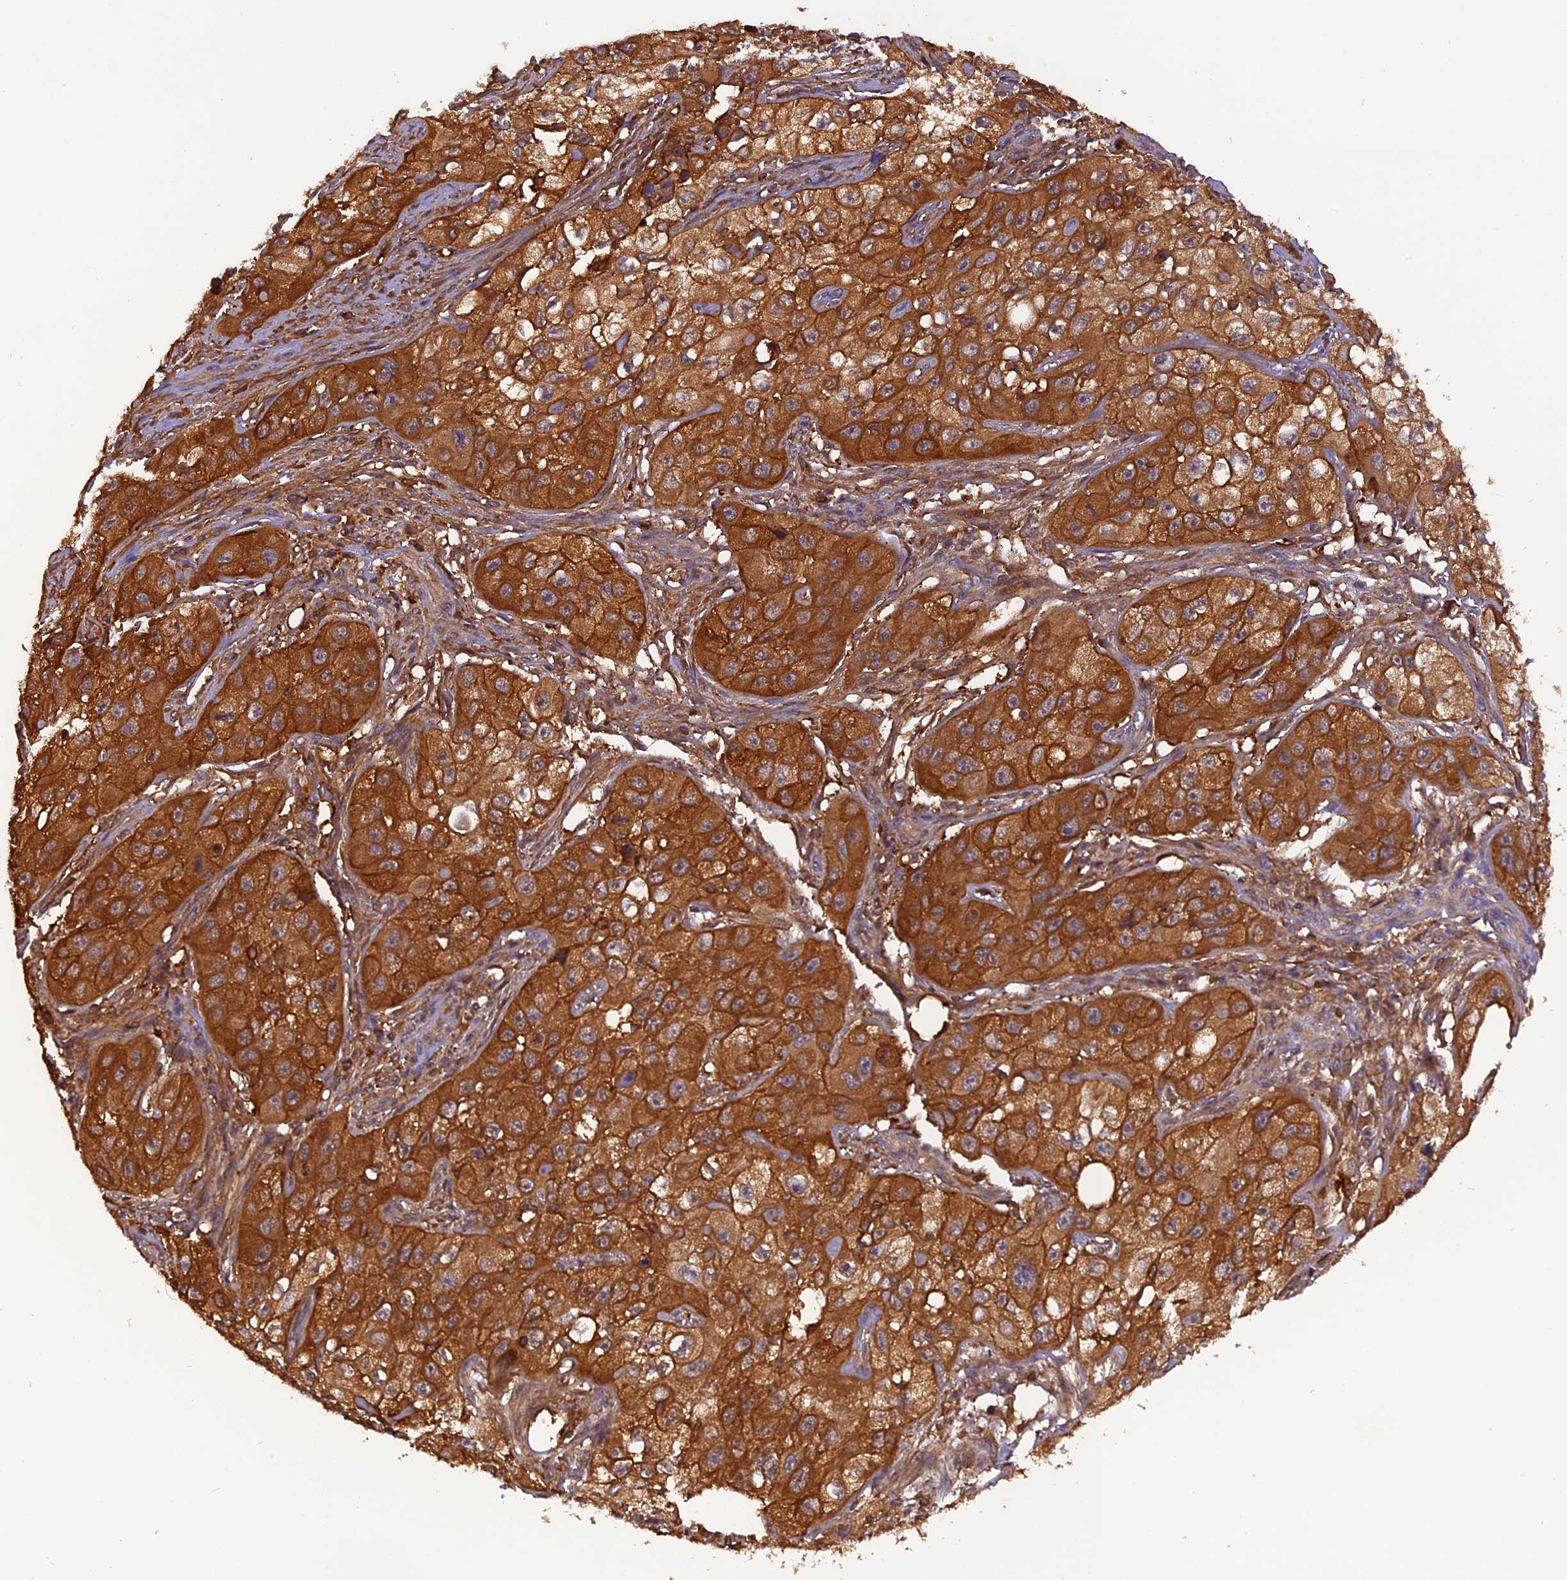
{"staining": {"intensity": "strong", "quantity": ">75%", "location": "cytoplasmic/membranous"}, "tissue": "skin cancer", "cell_type": "Tumor cells", "image_type": "cancer", "snomed": [{"axis": "morphology", "description": "Squamous cell carcinoma, NOS"}, {"axis": "topography", "description": "Skin"}, {"axis": "topography", "description": "Subcutis"}], "caption": "Immunohistochemical staining of squamous cell carcinoma (skin) shows high levels of strong cytoplasmic/membranous expression in about >75% of tumor cells.", "gene": "STOML1", "patient": {"sex": "male", "age": 73}}